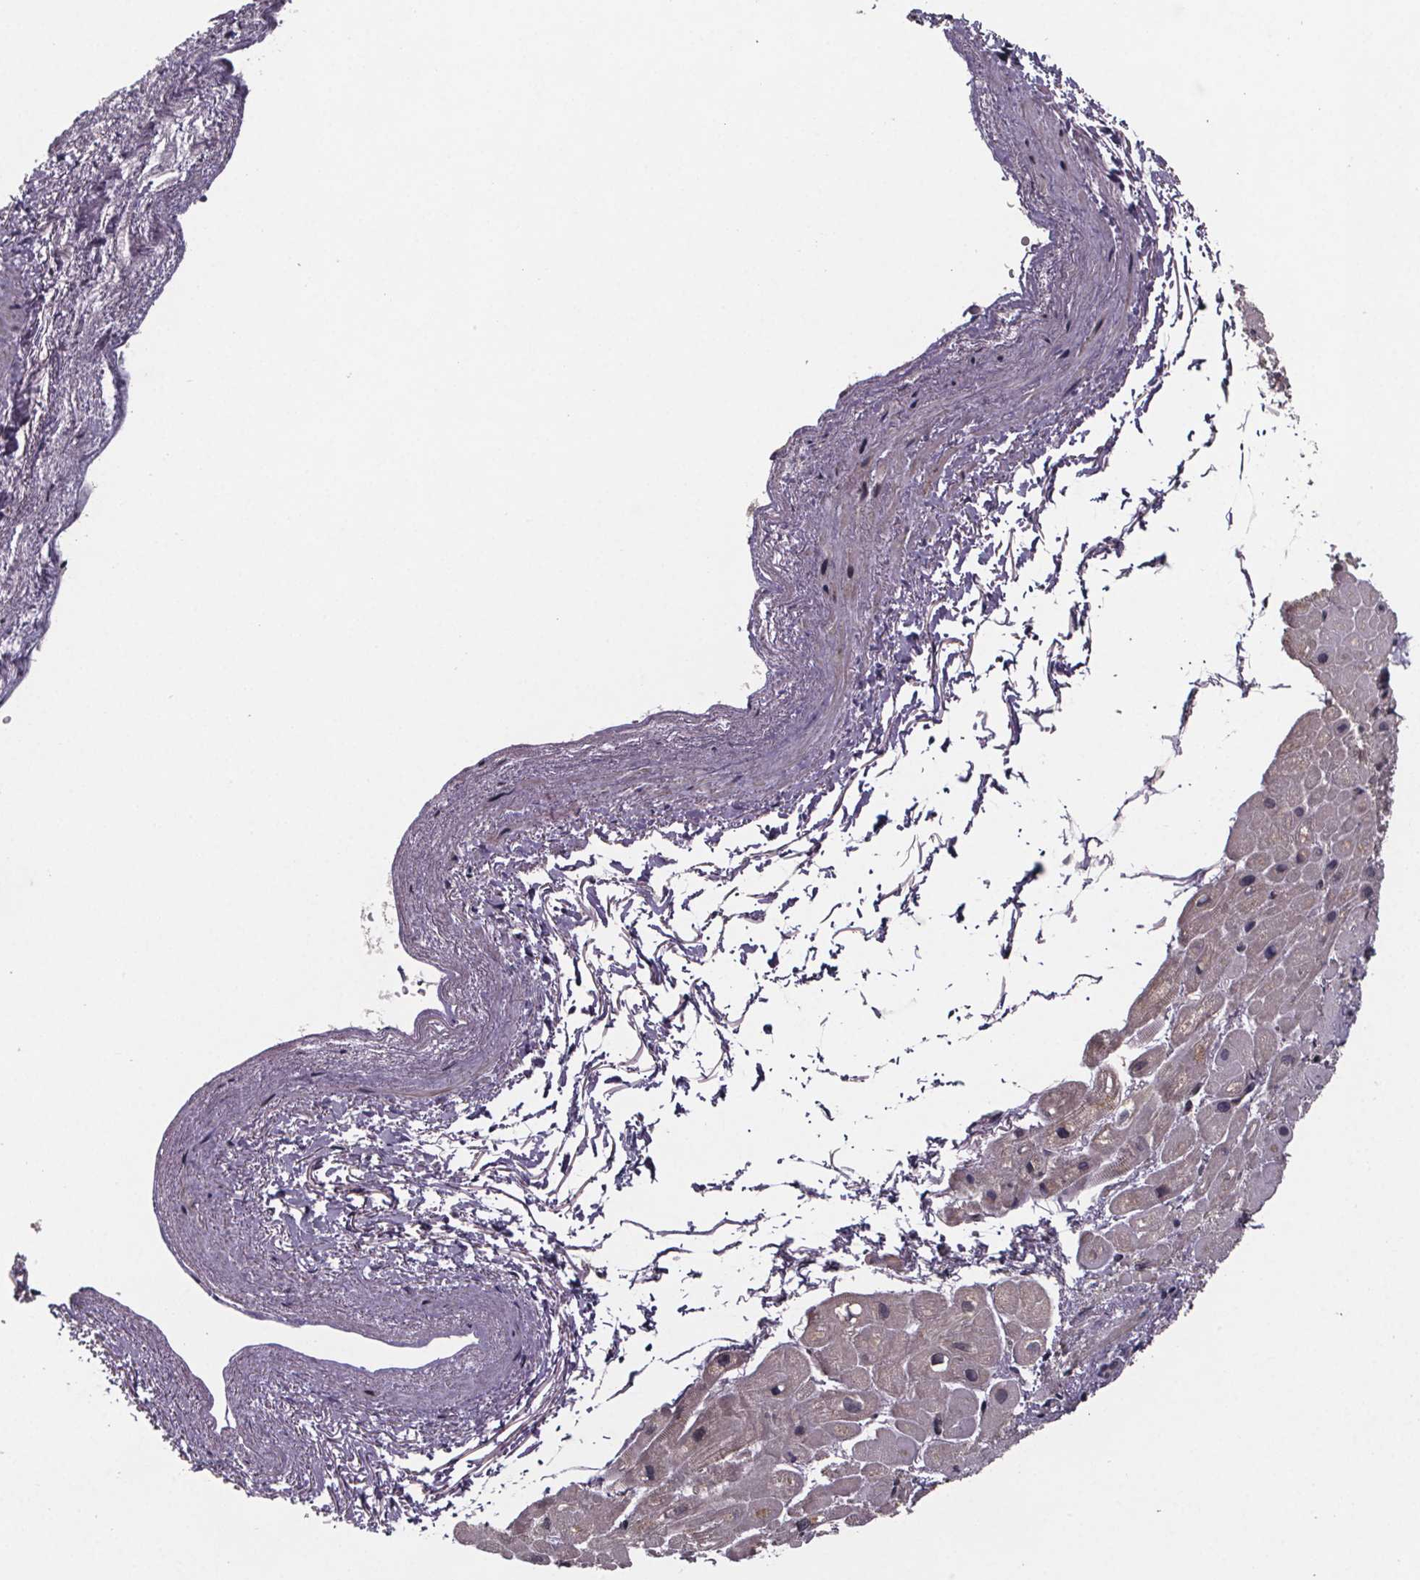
{"staining": {"intensity": "negative", "quantity": "none", "location": "none"}, "tissue": "heart muscle", "cell_type": "Cardiomyocytes", "image_type": "normal", "snomed": [{"axis": "morphology", "description": "Normal tissue, NOS"}, {"axis": "topography", "description": "Heart"}], "caption": "A micrograph of human heart muscle is negative for staining in cardiomyocytes. (Stains: DAB (3,3'-diaminobenzidine) immunohistochemistry with hematoxylin counter stain, Microscopy: brightfield microscopy at high magnification).", "gene": "SAT1", "patient": {"sex": "male", "age": 62}}